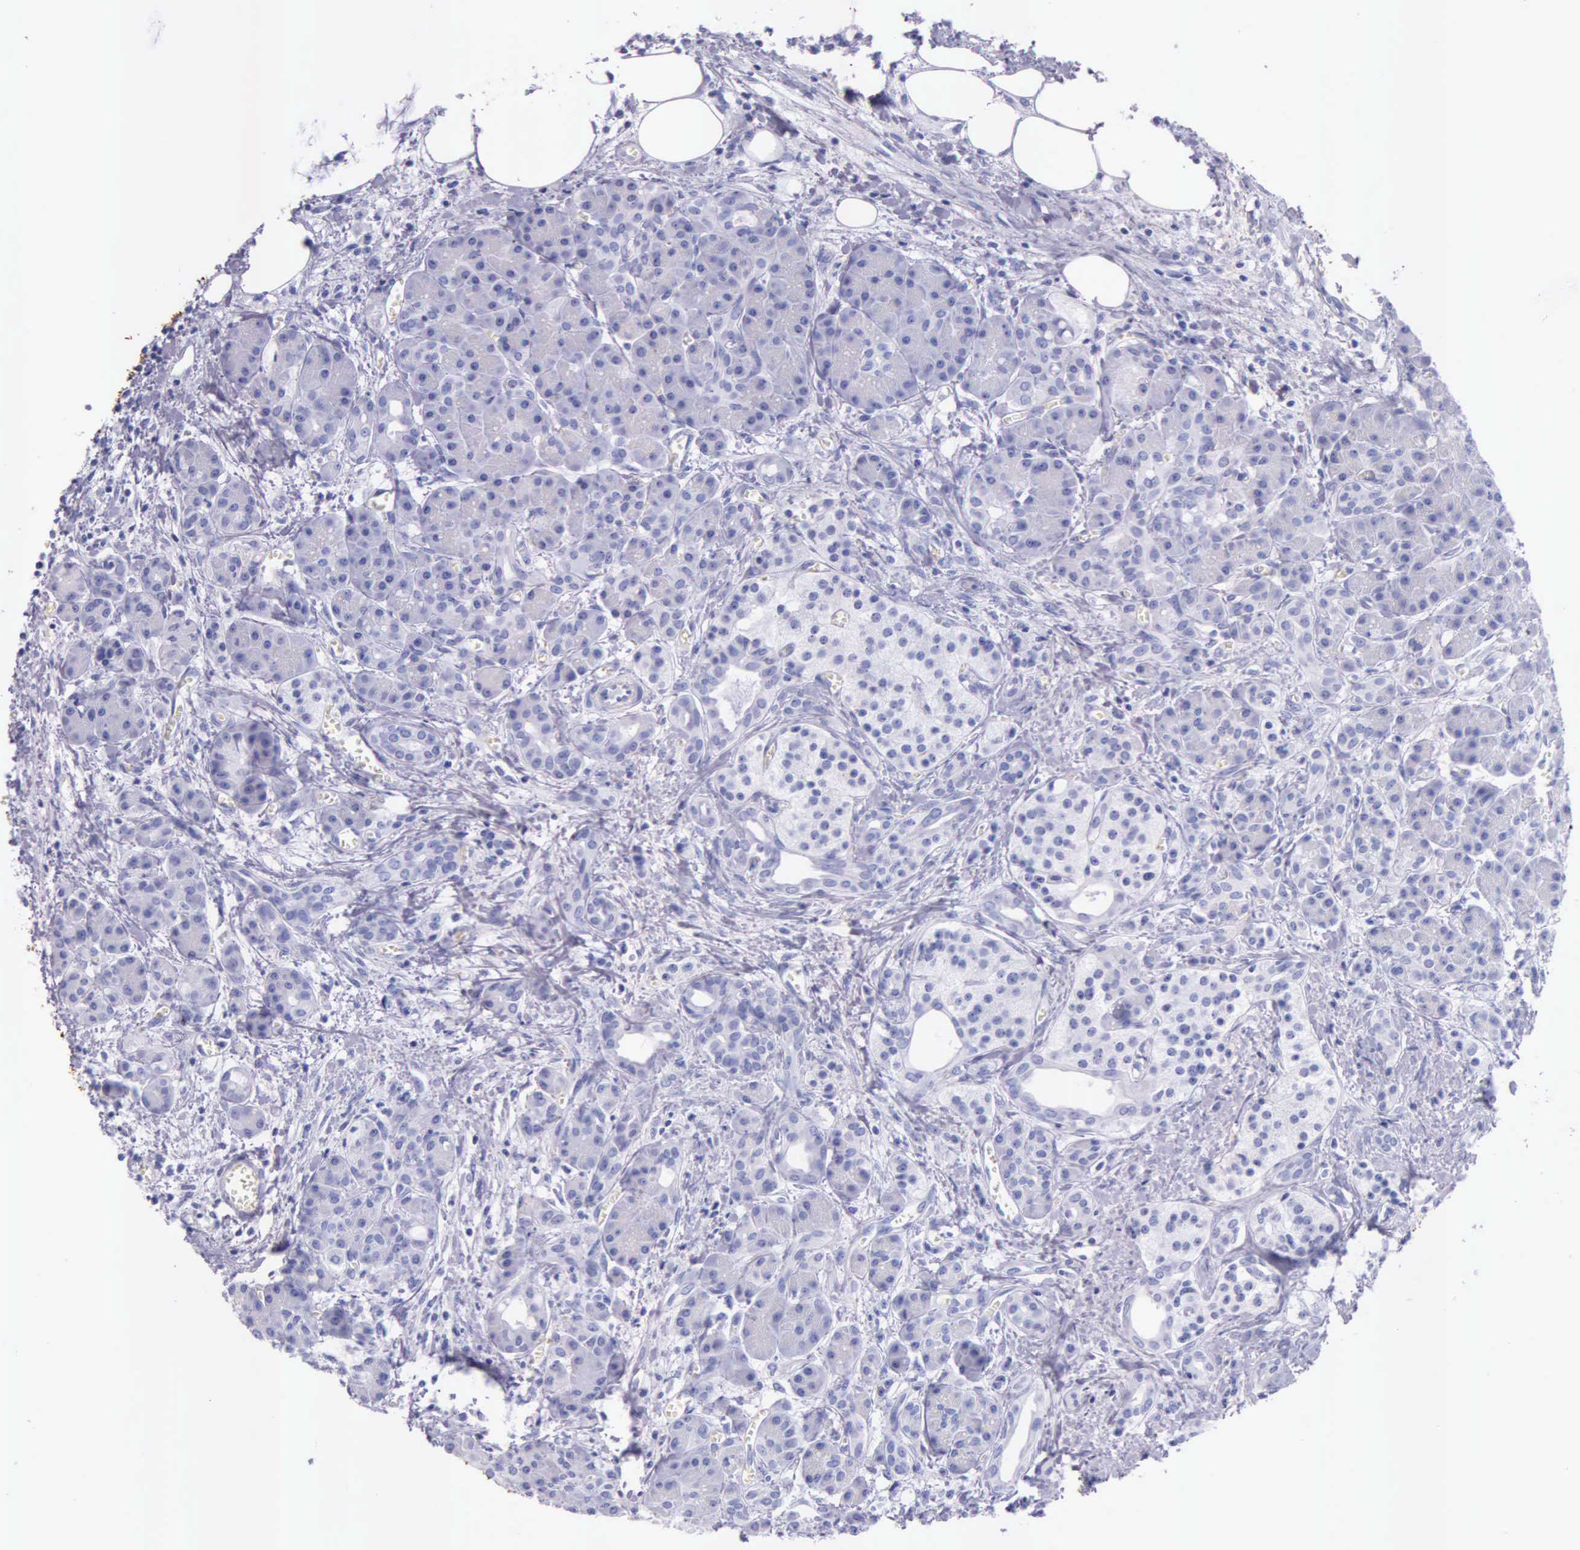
{"staining": {"intensity": "negative", "quantity": "none", "location": "none"}, "tissue": "pancreas", "cell_type": "Exocrine glandular cells", "image_type": "normal", "snomed": [{"axis": "morphology", "description": "Normal tissue, NOS"}, {"axis": "topography", "description": "Pancreas"}], "caption": "This is an immunohistochemistry (IHC) histopathology image of unremarkable human pancreas. There is no staining in exocrine glandular cells.", "gene": "KLK2", "patient": {"sex": "male", "age": 73}}